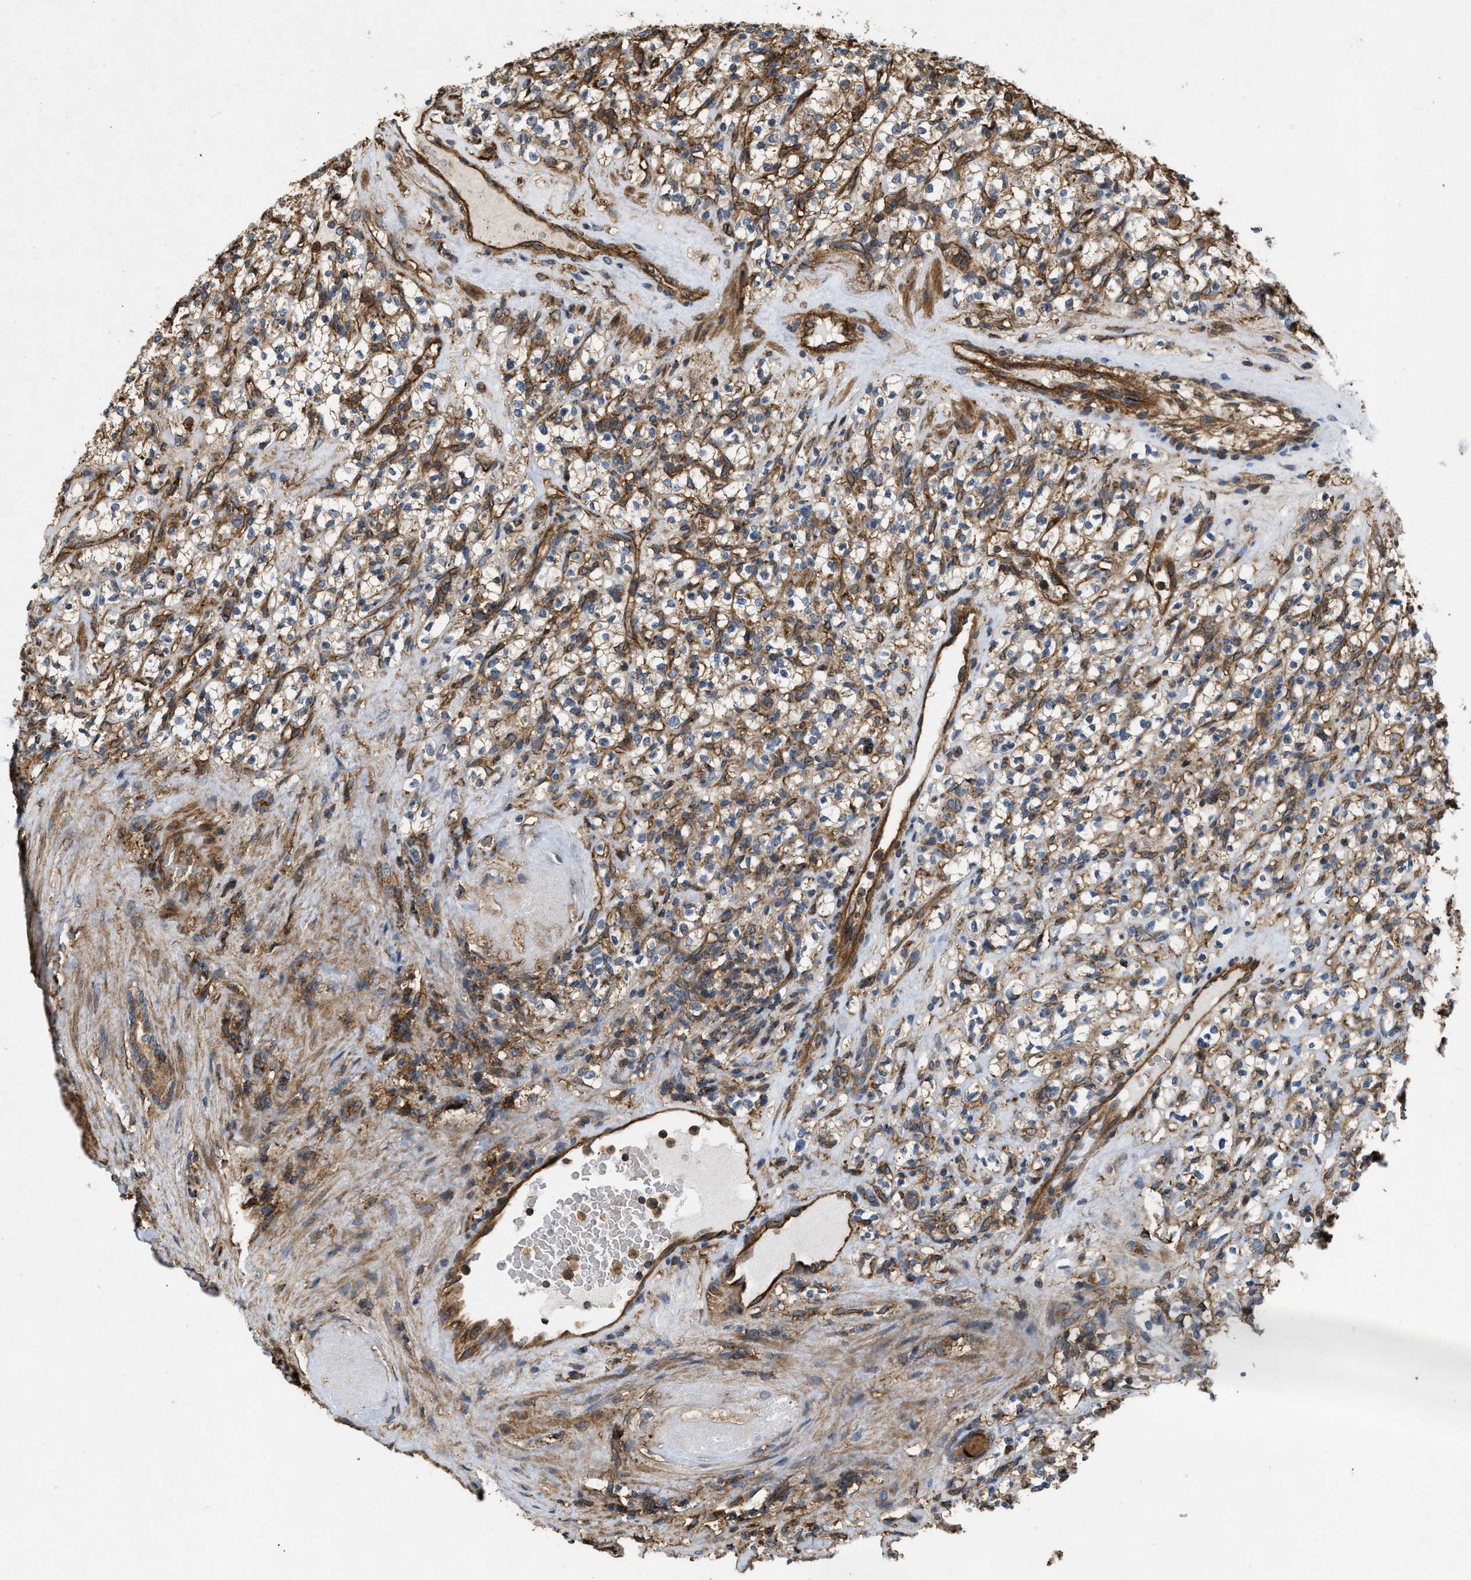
{"staining": {"intensity": "moderate", "quantity": ">75%", "location": "cytoplasmic/membranous"}, "tissue": "renal cancer", "cell_type": "Tumor cells", "image_type": "cancer", "snomed": [{"axis": "morphology", "description": "Normal tissue, NOS"}, {"axis": "morphology", "description": "Adenocarcinoma, NOS"}, {"axis": "topography", "description": "Kidney"}], "caption": "A high-resolution image shows immunohistochemistry staining of renal cancer (adenocarcinoma), which demonstrates moderate cytoplasmic/membranous staining in about >75% of tumor cells.", "gene": "GNB4", "patient": {"sex": "female", "age": 72}}